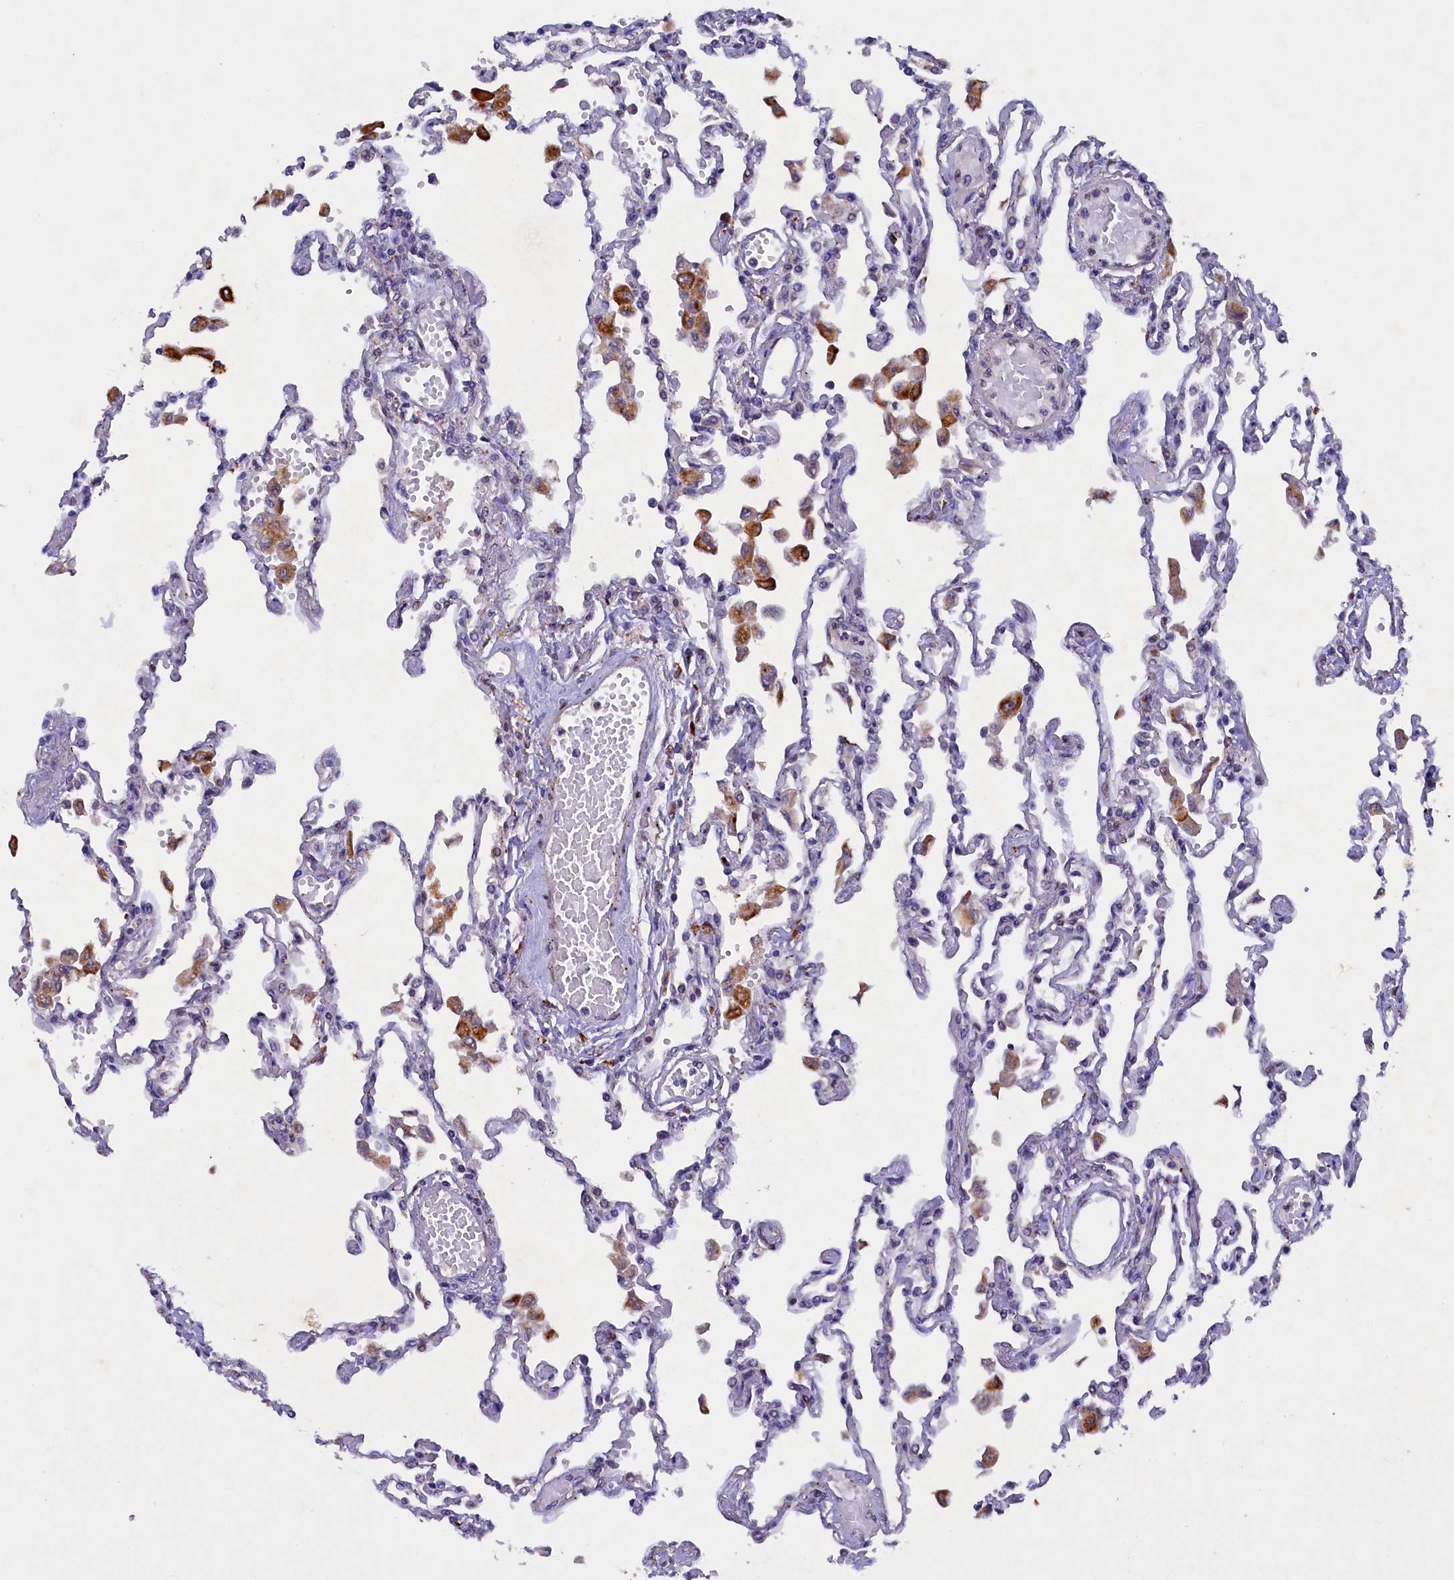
{"staining": {"intensity": "moderate", "quantity": "<25%", "location": "cytoplasmic/membranous"}, "tissue": "lung", "cell_type": "Alveolar cells", "image_type": "normal", "snomed": [{"axis": "morphology", "description": "Normal tissue, NOS"}, {"axis": "topography", "description": "Bronchus"}, {"axis": "topography", "description": "Lung"}], "caption": "Lung was stained to show a protein in brown. There is low levels of moderate cytoplasmic/membranous positivity in approximately <25% of alveolar cells.", "gene": "TGDS", "patient": {"sex": "female", "age": 49}}